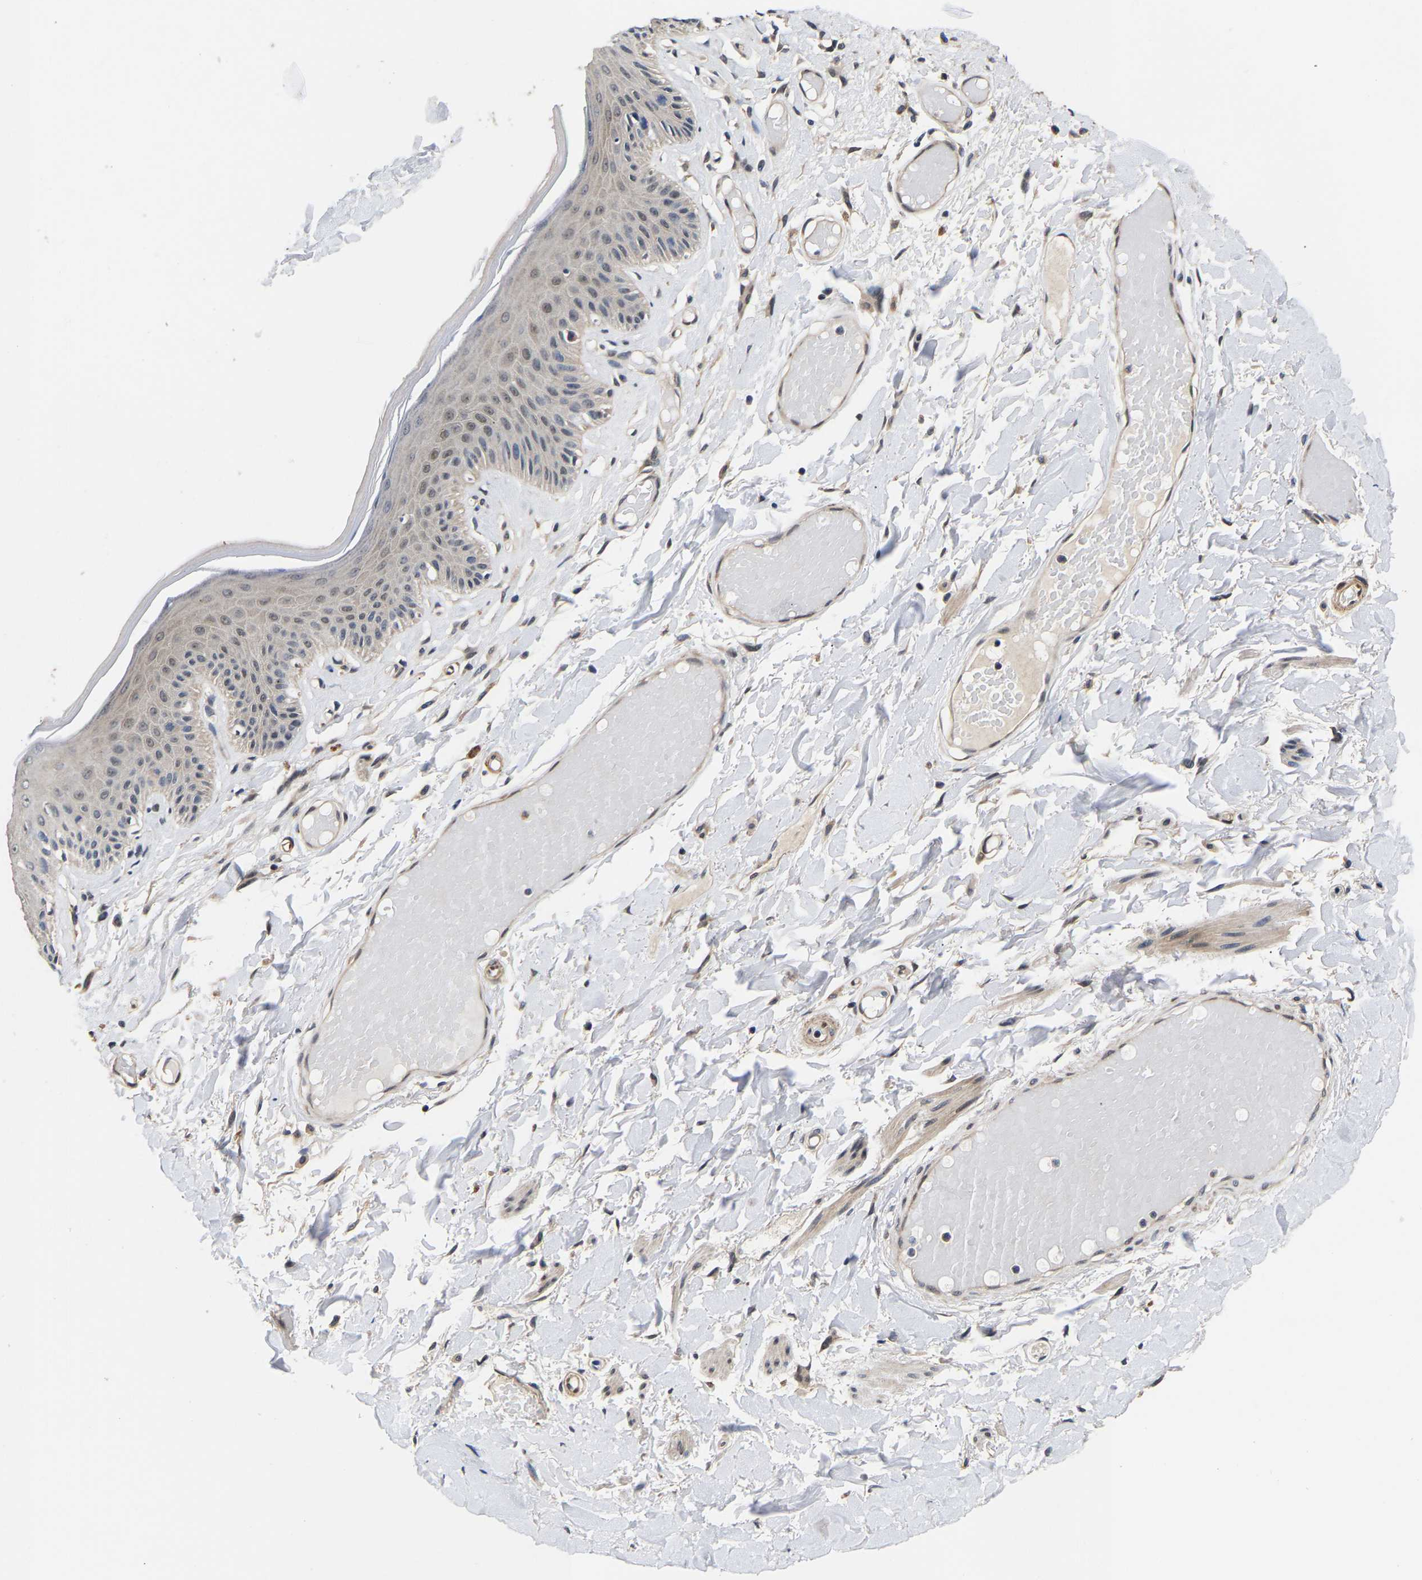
{"staining": {"intensity": "weak", "quantity": "<25%", "location": "cytoplasmic/membranous"}, "tissue": "skin", "cell_type": "Epidermal cells", "image_type": "normal", "snomed": [{"axis": "morphology", "description": "Normal tissue, NOS"}, {"axis": "topography", "description": "Vulva"}], "caption": "Protein analysis of unremarkable skin demonstrates no significant staining in epidermal cells.", "gene": "METTL16", "patient": {"sex": "female", "age": 73}}